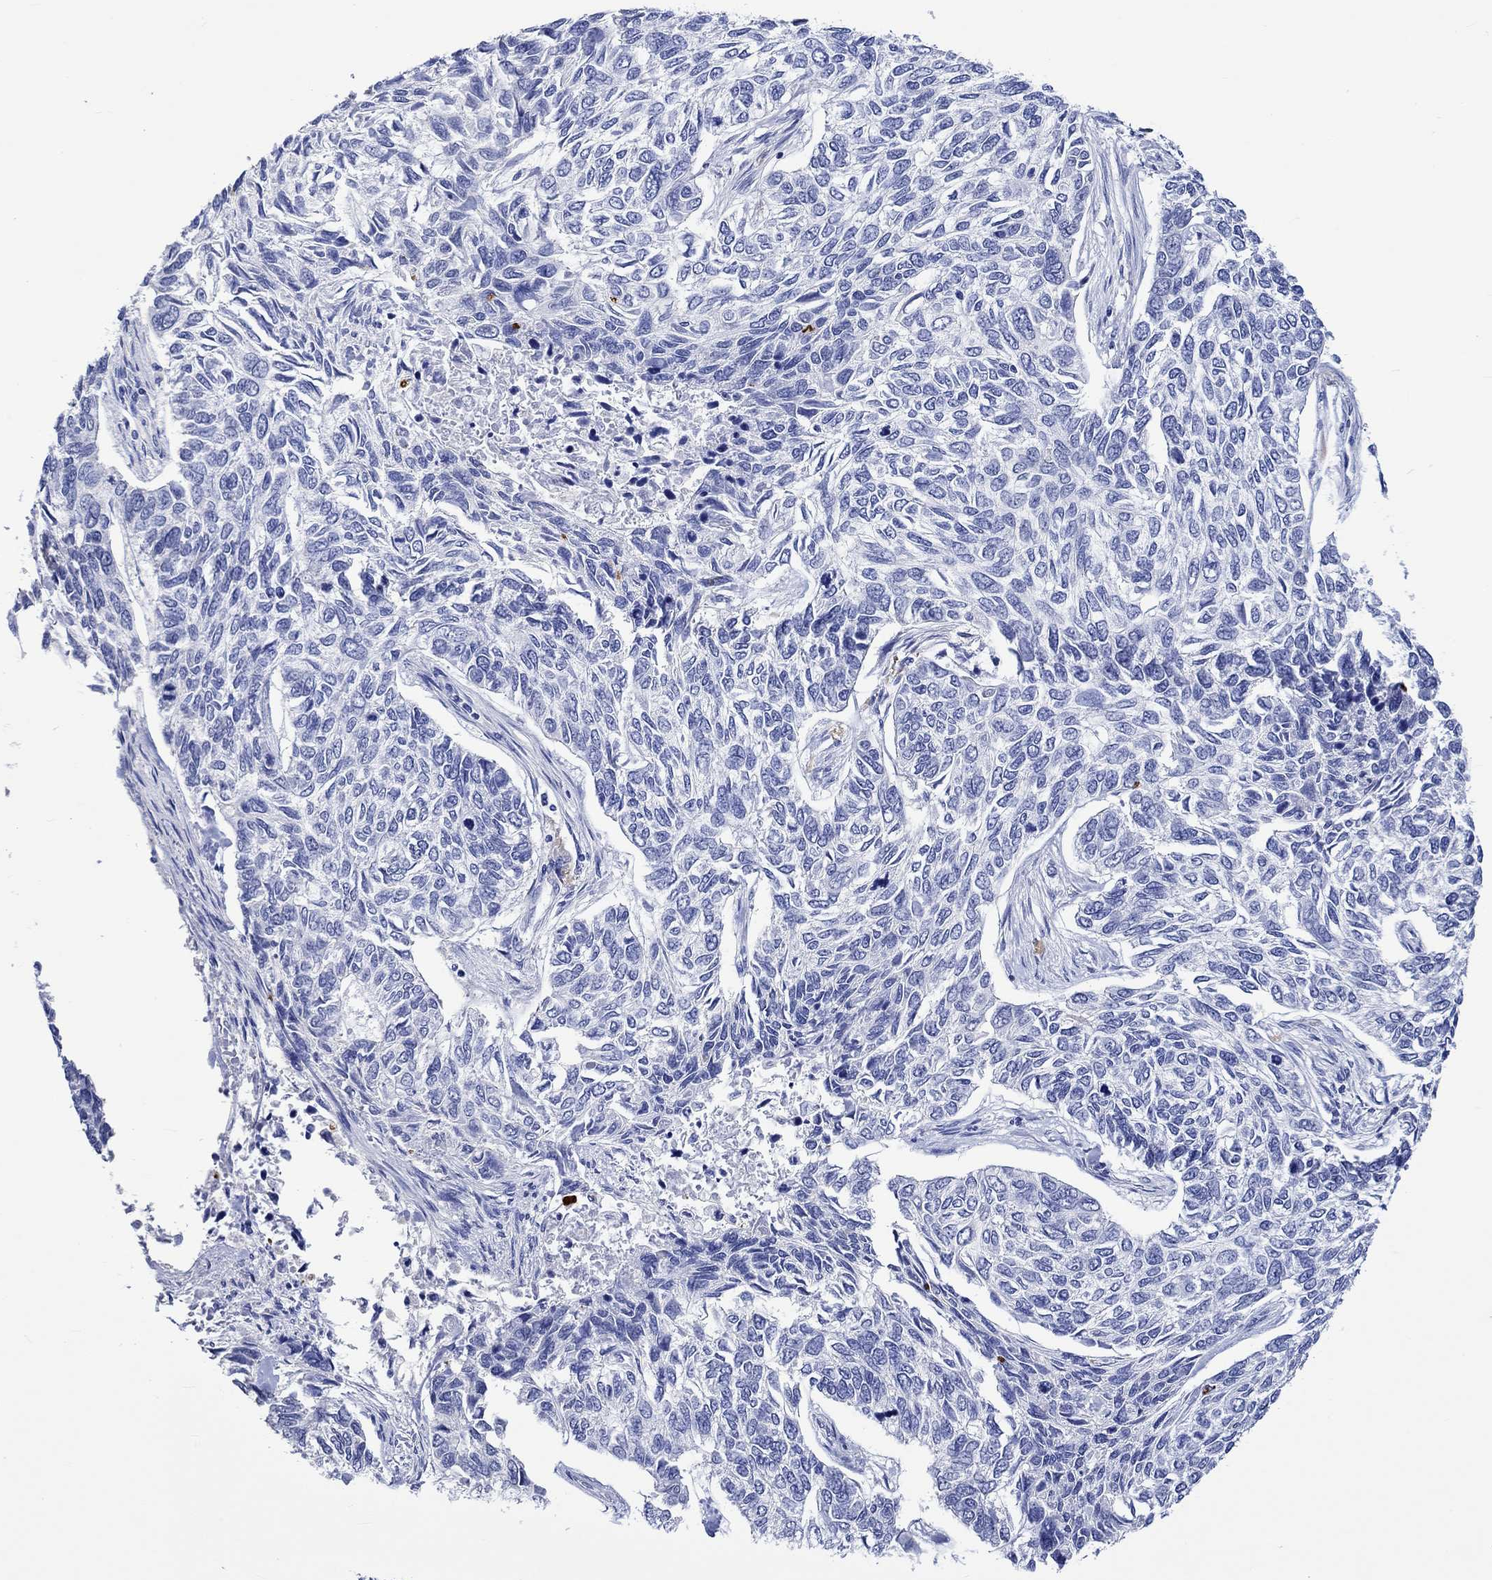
{"staining": {"intensity": "negative", "quantity": "none", "location": "none"}, "tissue": "skin cancer", "cell_type": "Tumor cells", "image_type": "cancer", "snomed": [{"axis": "morphology", "description": "Basal cell carcinoma"}, {"axis": "topography", "description": "Skin"}], "caption": "This histopathology image is of skin cancer stained with immunohistochemistry (IHC) to label a protein in brown with the nuclei are counter-stained blue. There is no positivity in tumor cells.", "gene": "KLHL35", "patient": {"sex": "female", "age": 65}}